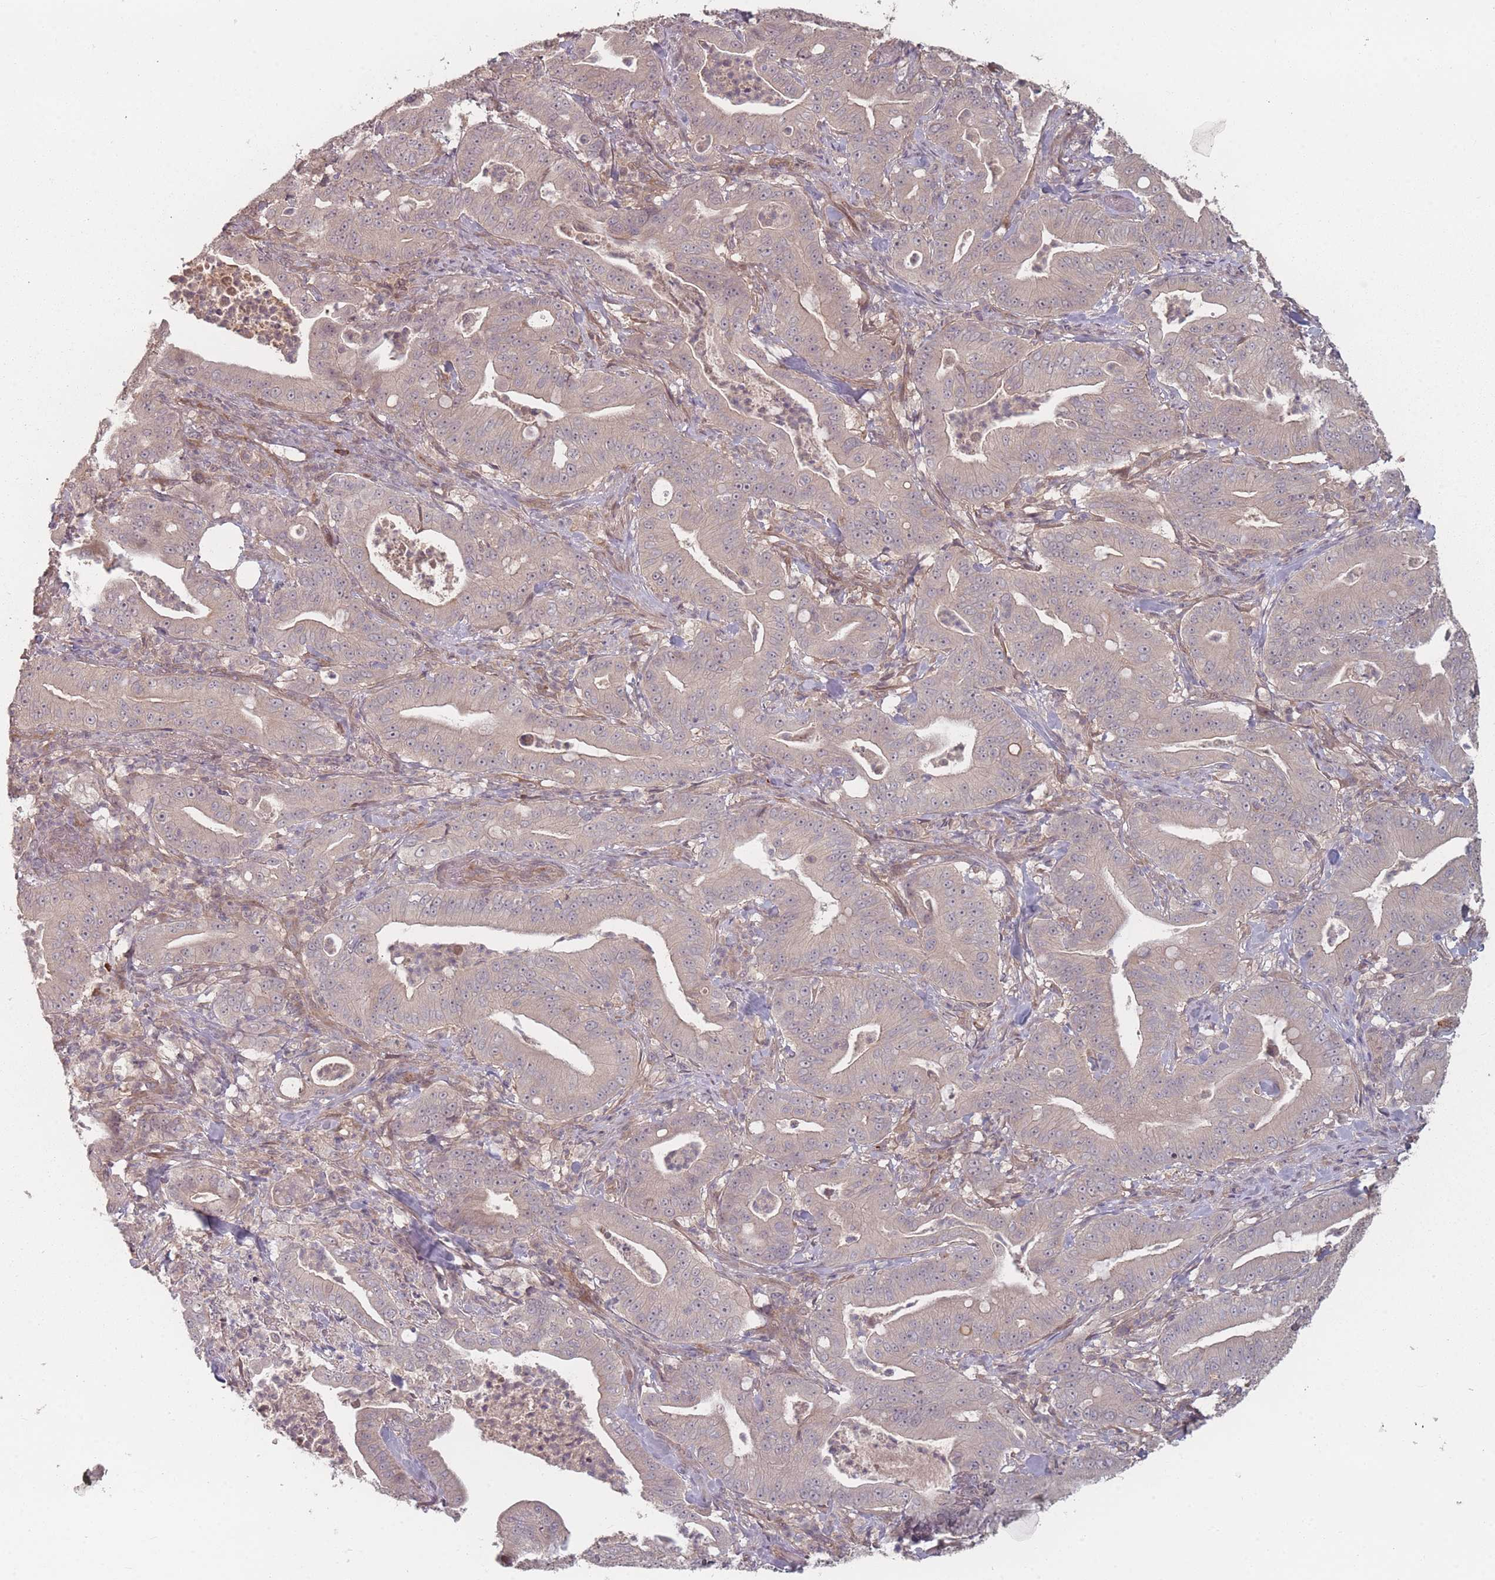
{"staining": {"intensity": "weak", "quantity": "<25%", "location": "cytoplasmic/membranous"}, "tissue": "pancreatic cancer", "cell_type": "Tumor cells", "image_type": "cancer", "snomed": [{"axis": "morphology", "description": "Adenocarcinoma, NOS"}, {"axis": "topography", "description": "Pancreas"}], "caption": "A high-resolution histopathology image shows immunohistochemistry (IHC) staining of pancreatic cancer (adenocarcinoma), which reveals no significant expression in tumor cells.", "gene": "HAGH", "patient": {"sex": "male", "age": 71}}